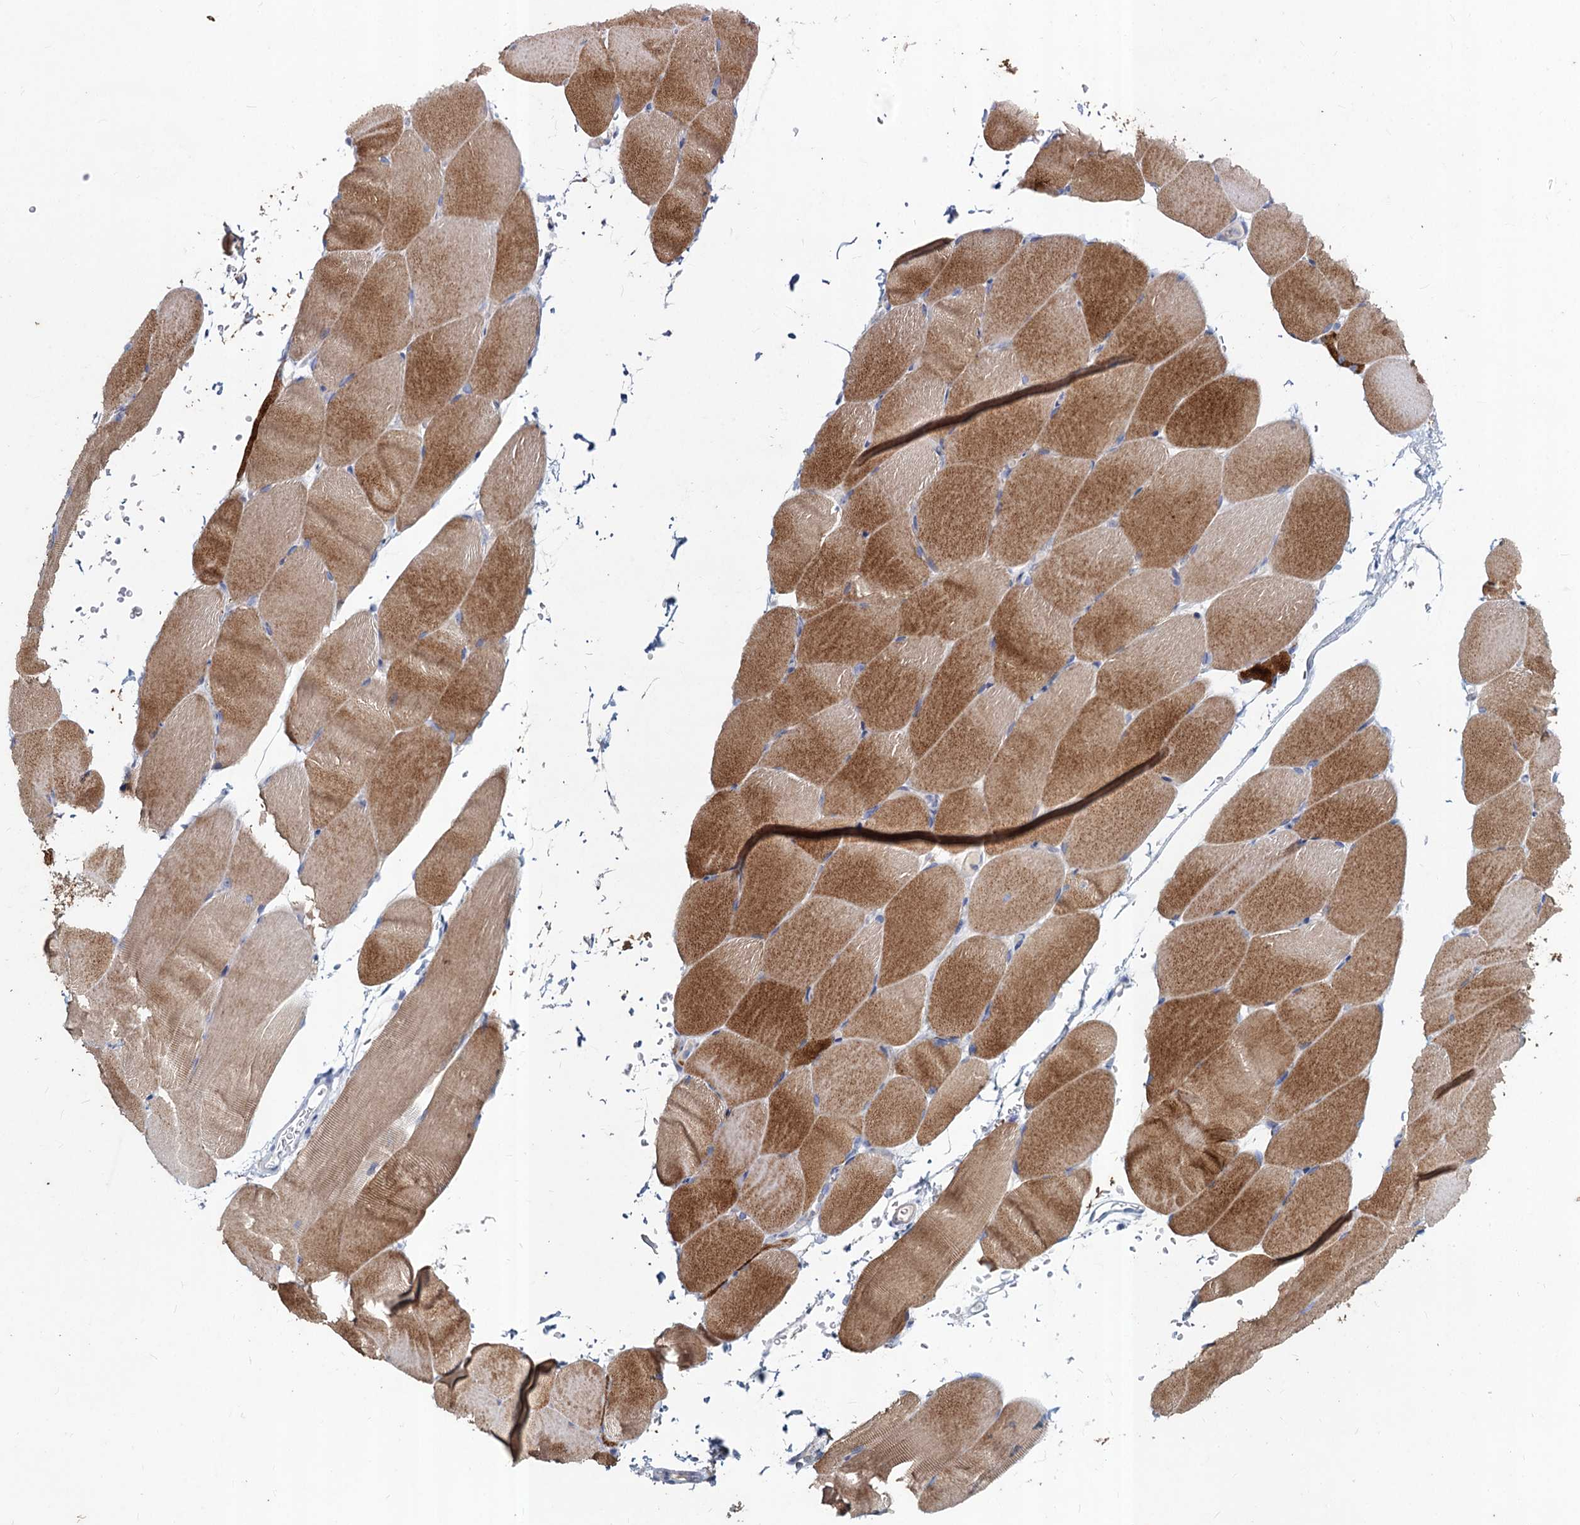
{"staining": {"intensity": "strong", "quantity": ">75%", "location": "cytoplasmic/membranous"}, "tissue": "skeletal muscle", "cell_type": "Myocytes", "image_type": "normal", "snomed": [{"axis": "morphology", "description": "Normal tissue, NOS"}, {"axis": "topography", "description": "Skeletal muscle"}, {"axis": "topography", "description": "Parathyroid gland"}], "caption": "The image displays immunohistochemical staining of unremarkable skeletal muscle. There is strong cytoplasmic/membranous staining is present in approximately >75% of myocytes. (IHC, brightfield microscopy, high magnification).", "gene": "TMX2", "patient": {"sex": "female", "age": 37}}